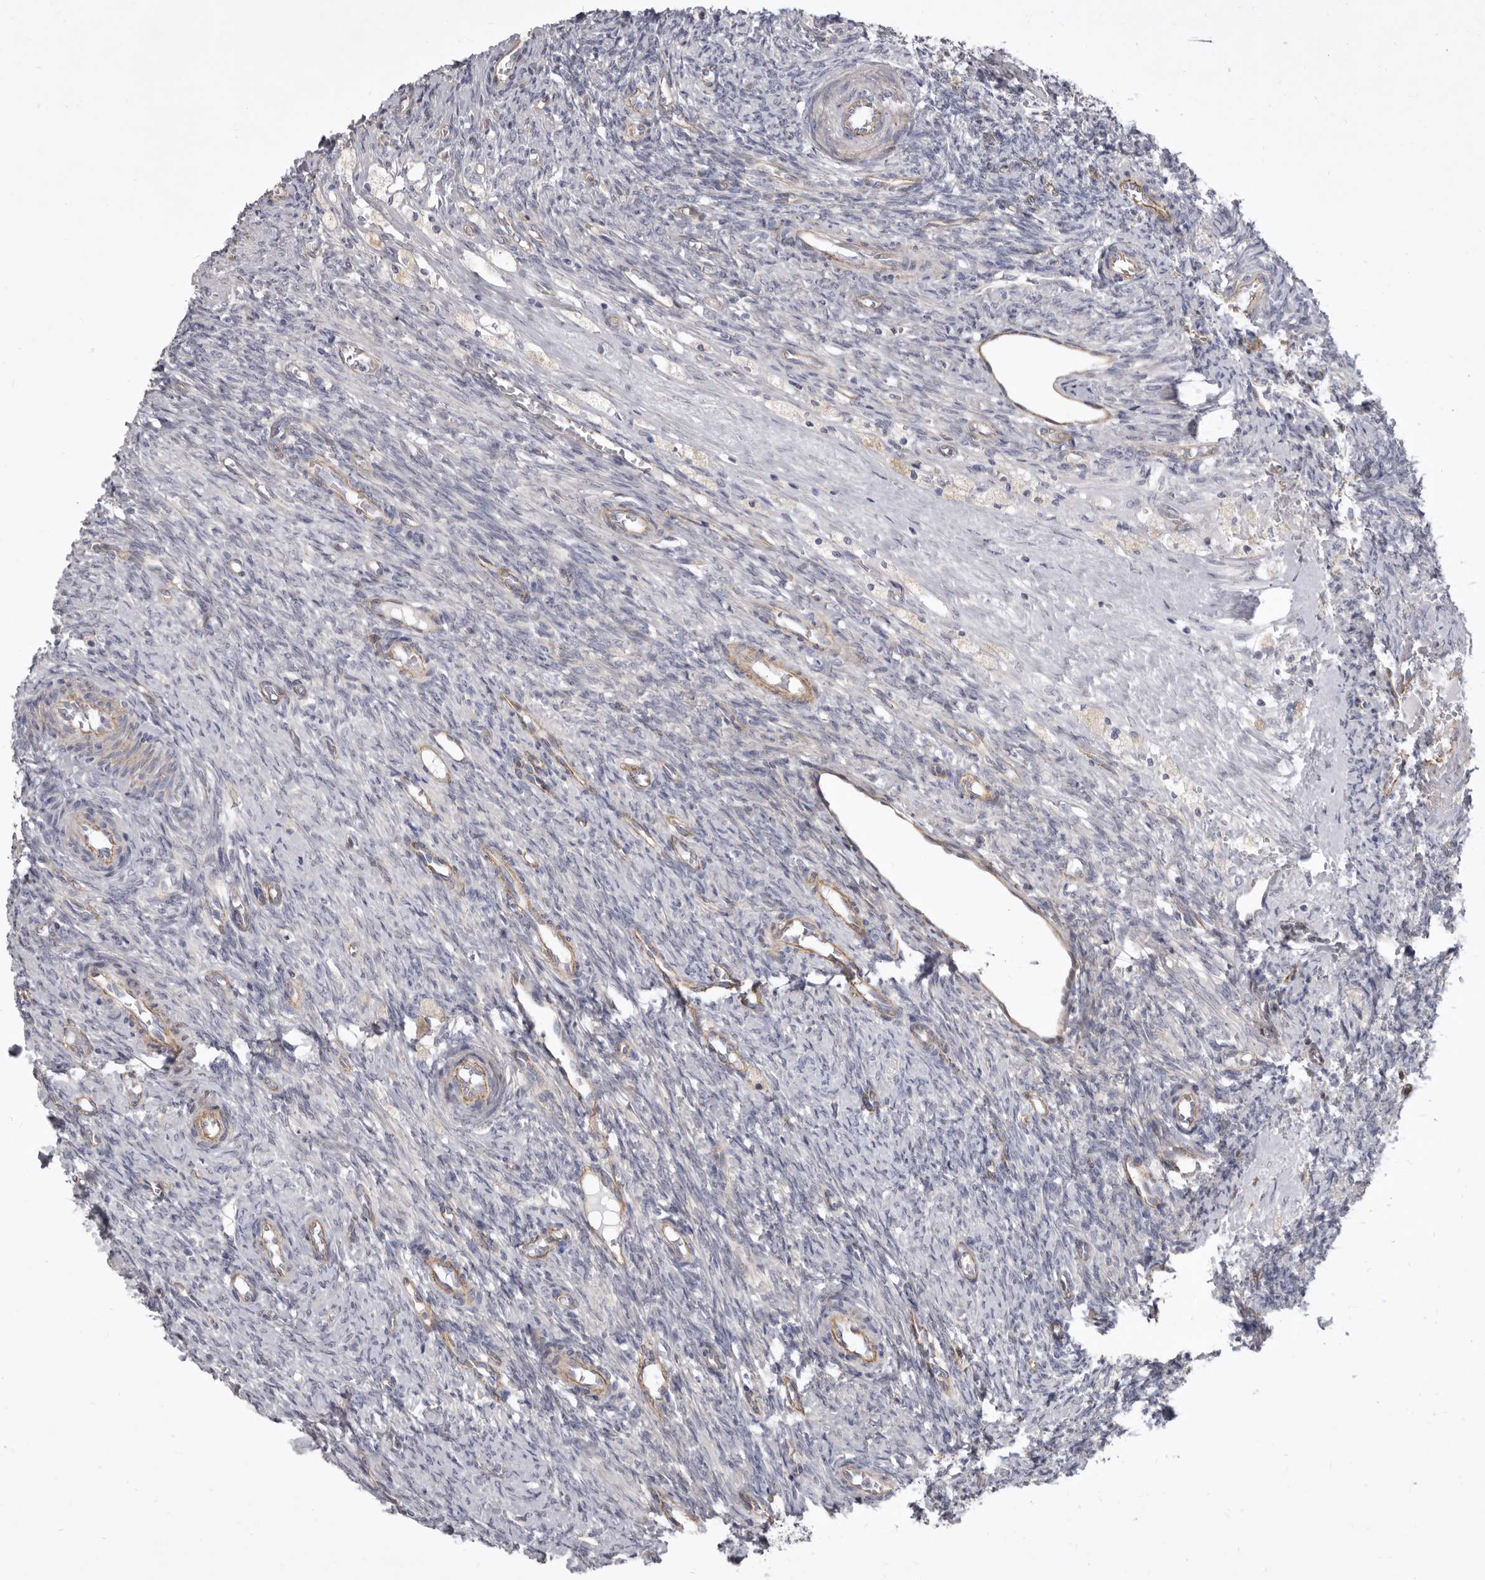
{"staining": {"intensity": "weak", "quantity": ">75%", "location": "cytoplasmic/membranous"}, "tissue": "ovary", "cell_type": "Follicle cells", "image_type": "normal", "snomed": [{"axis": "morphology", "description": "Normal tissue, NOS"}, {"axis": "topography", "description": "Ovary"}], "caption": "IHC photomicrograph of normal ovary: human ovary stained using immunohistochemistry exhibits low levels of weak protein expression localized specifically in the cytoplasmic/membranous of follicle cells, appearing as a cytoplasmic/membranous brown color.", "gene": "P2RX6", "patient": {"sex": "female", "age": 41}}